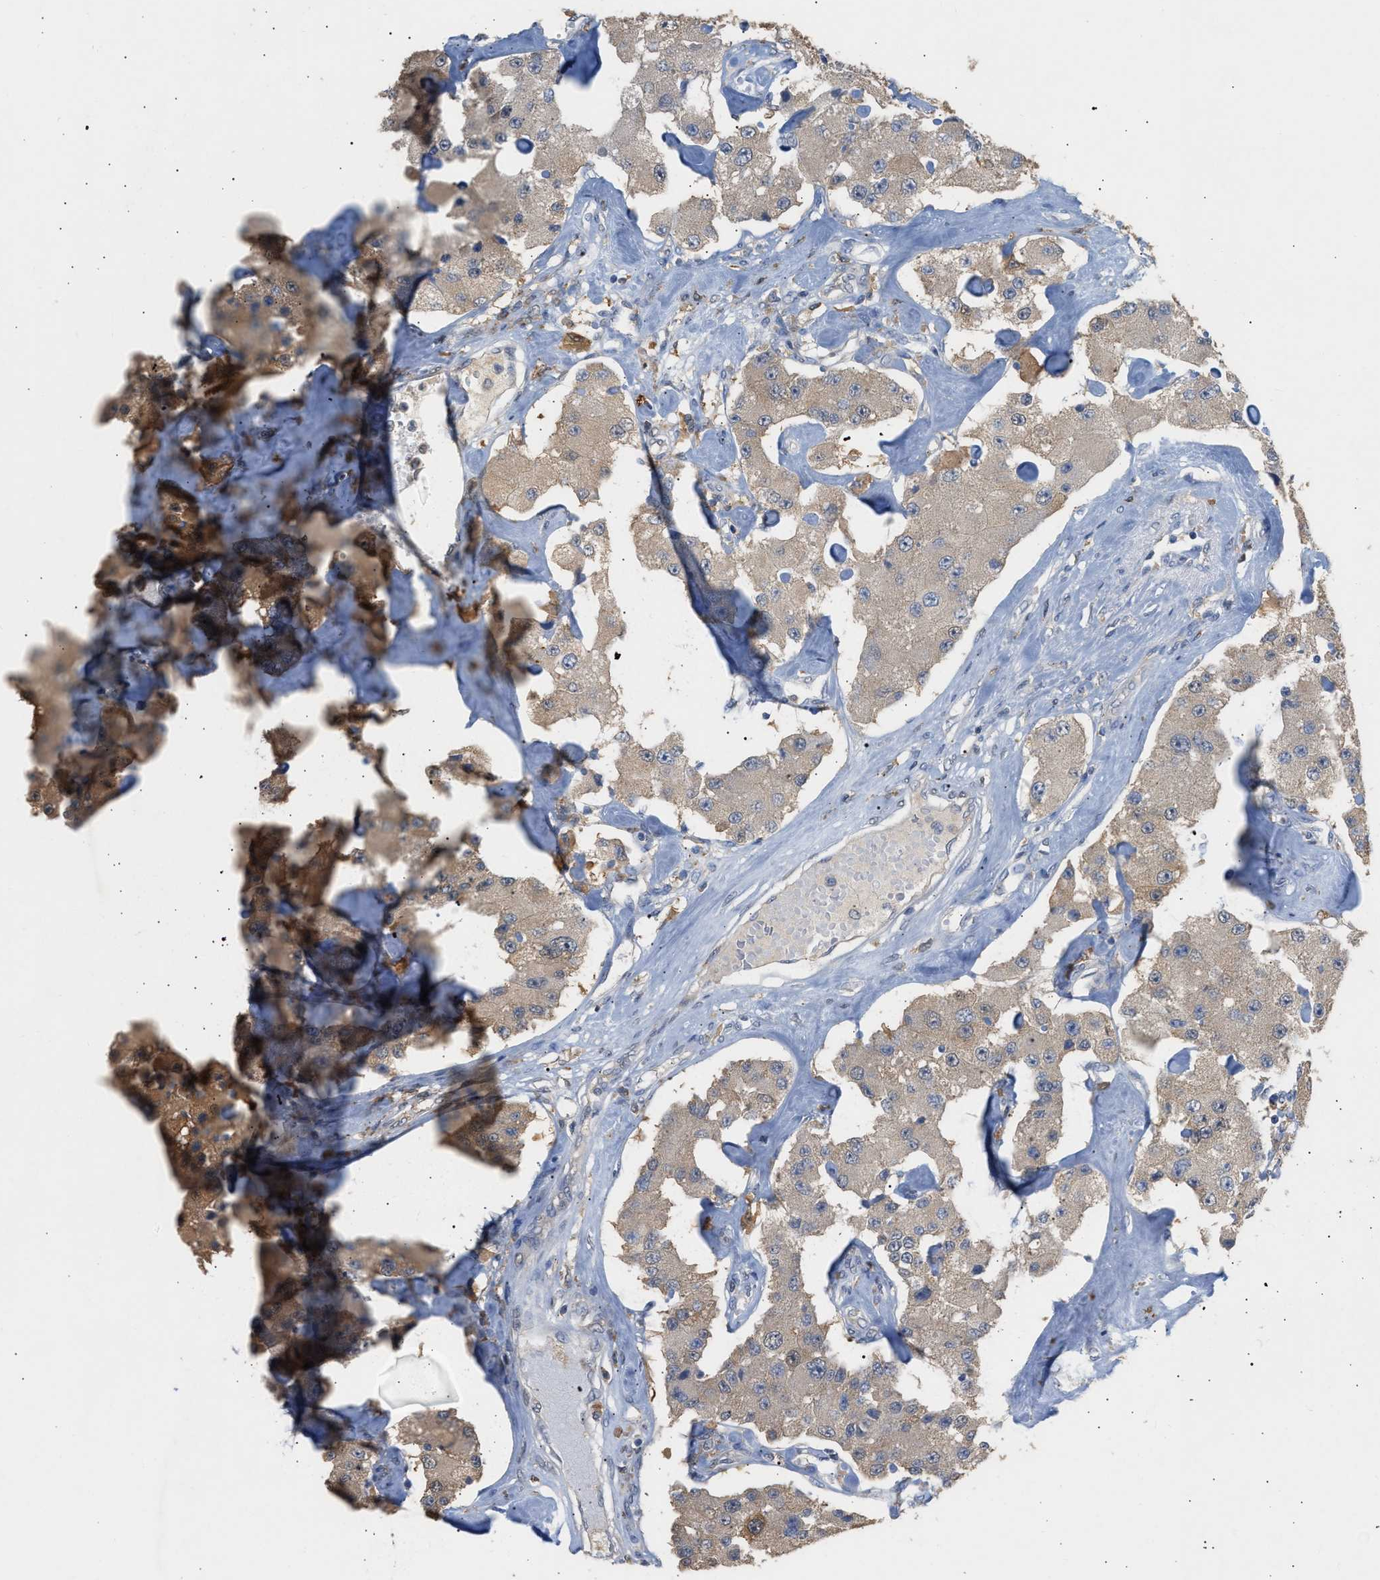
{"staining": {"intensity": "weak", "quantity": ">75%", "location": "cytoplasmic/membranous"}, "tissue": "carcinoid", "cell_type": "Tumor cells", "image_type": "cancer", "snomed": [{"axis": "morphology", "description": "Carcinoid, malignant, NOS"}, {"axis": "topography", "description": "Pancreas"}], "caption": "DAB (3,3'-diaminobenzidine) immunohistochemical staining of human carcinoid shows weak cytoplasmic/membranous protein expression in approximately >75% of tumor cells.", "gene": "GCN1", "patient": {"sex": "male", "age": 41}}